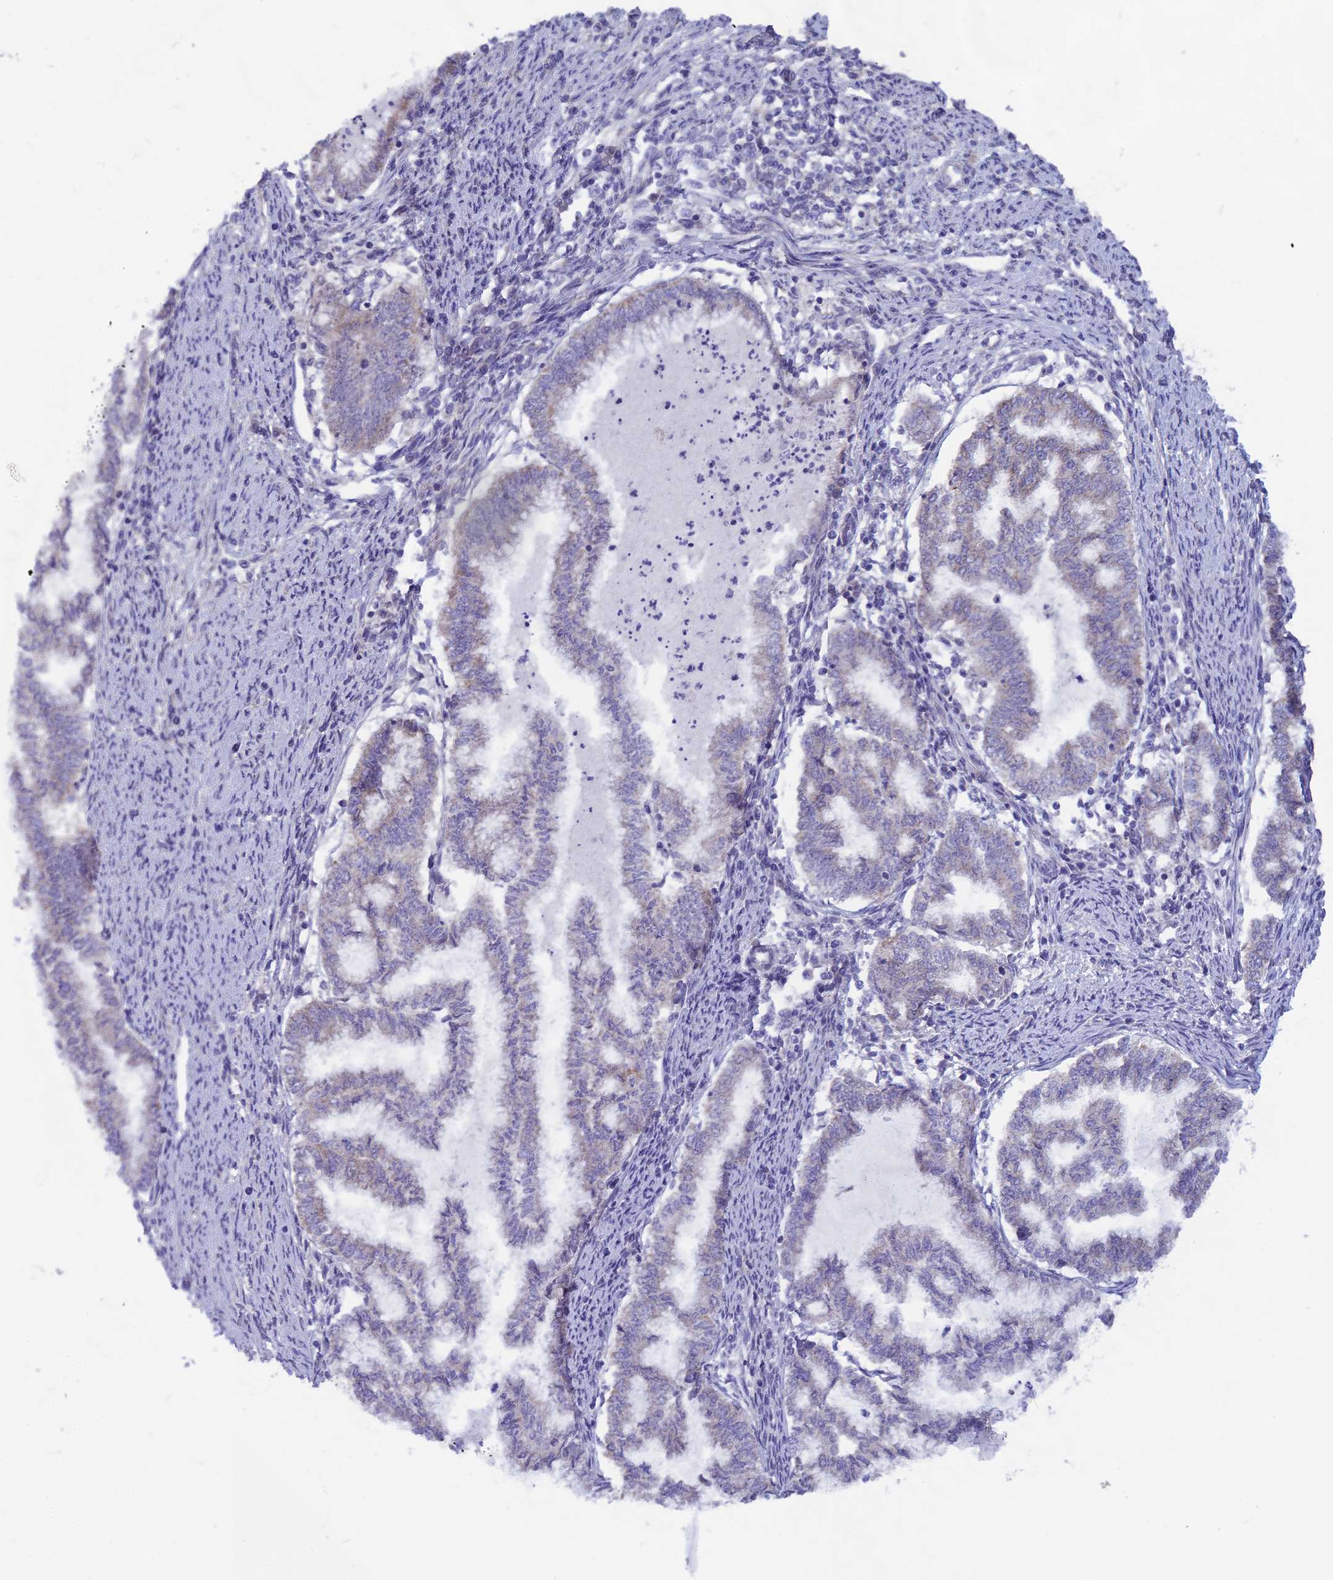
{"staining": {"intensity": "weak", "quantity": "<25%", "location": "cytoplasmic/membranous"}, "tissue": "endometrial cancer", "cell_type": "Tumor cells", "image_type": "cancer", "snomed": [{"axis": "morphology", "description": "Adenocarcinoma, NOS"}, {"axis": "topography", "description": "Endometrium"}], "caption": "This is an immunohistochemistry (IHC) image of endometrial cancer. There is no expression in tumor cells.", "gene": "PLAC9", "patient": {"sex": "female", "age": 79}}